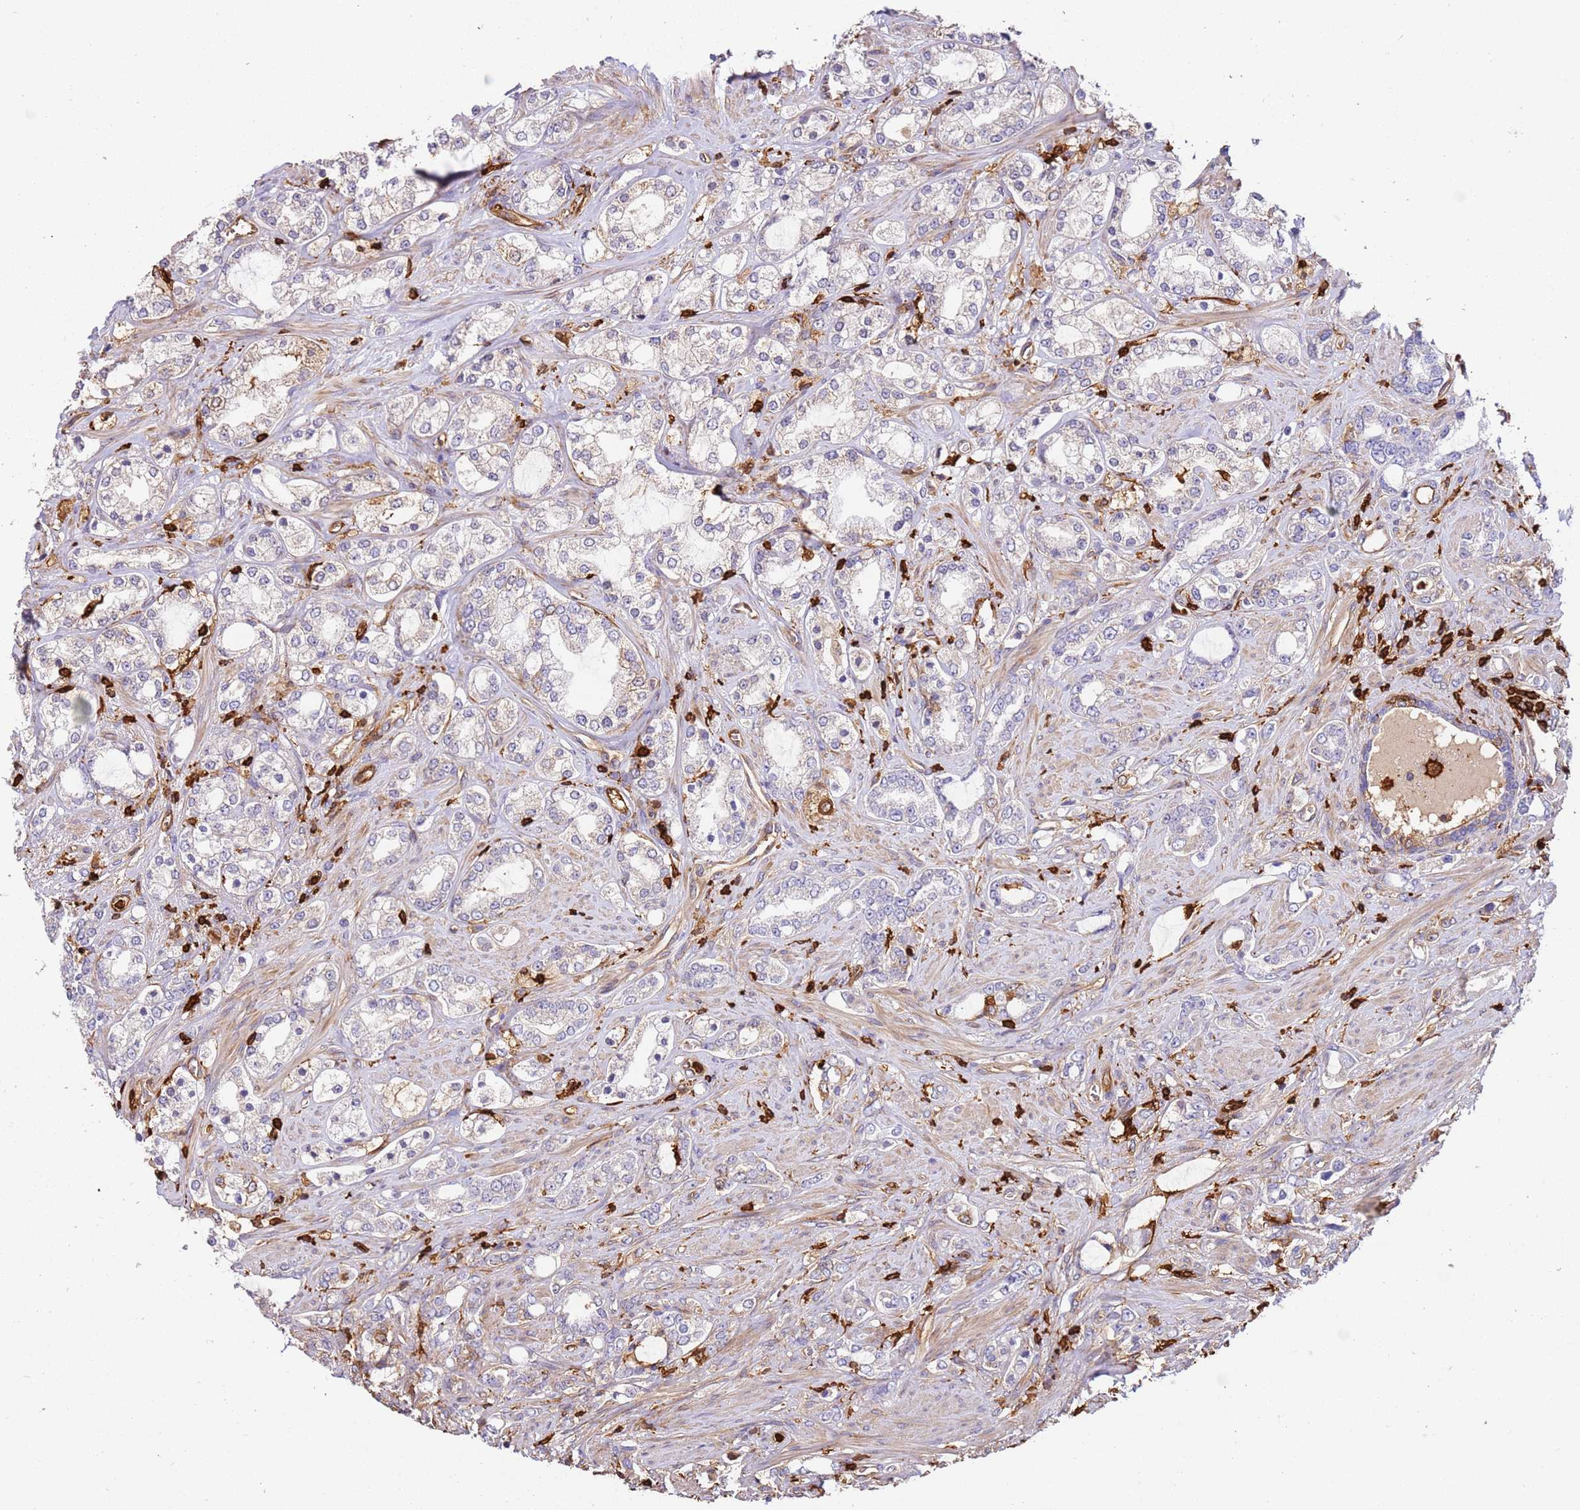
{"staining": {"intensity": "weak", "quantity": "<25%", "location": "cytoplasmic/membranous"}, "tissue": "prostate cancer", "cell_type": "Tumor cells", "image_type": "cancer", "snomed": [{"axis": "morphology", "description": "Adenocarcinoma, High grade"}, {"axis": "topography", "description": "Prostate"}], "caption": "Immunohistochemistry photomicrograph of human high-grade adenocarcinoma (prostate) stained for a protein (brown), which reveals no positivity in tumor cells.", "gene": "OR6P1", "patient": {"sex": "male", "age": 64}}